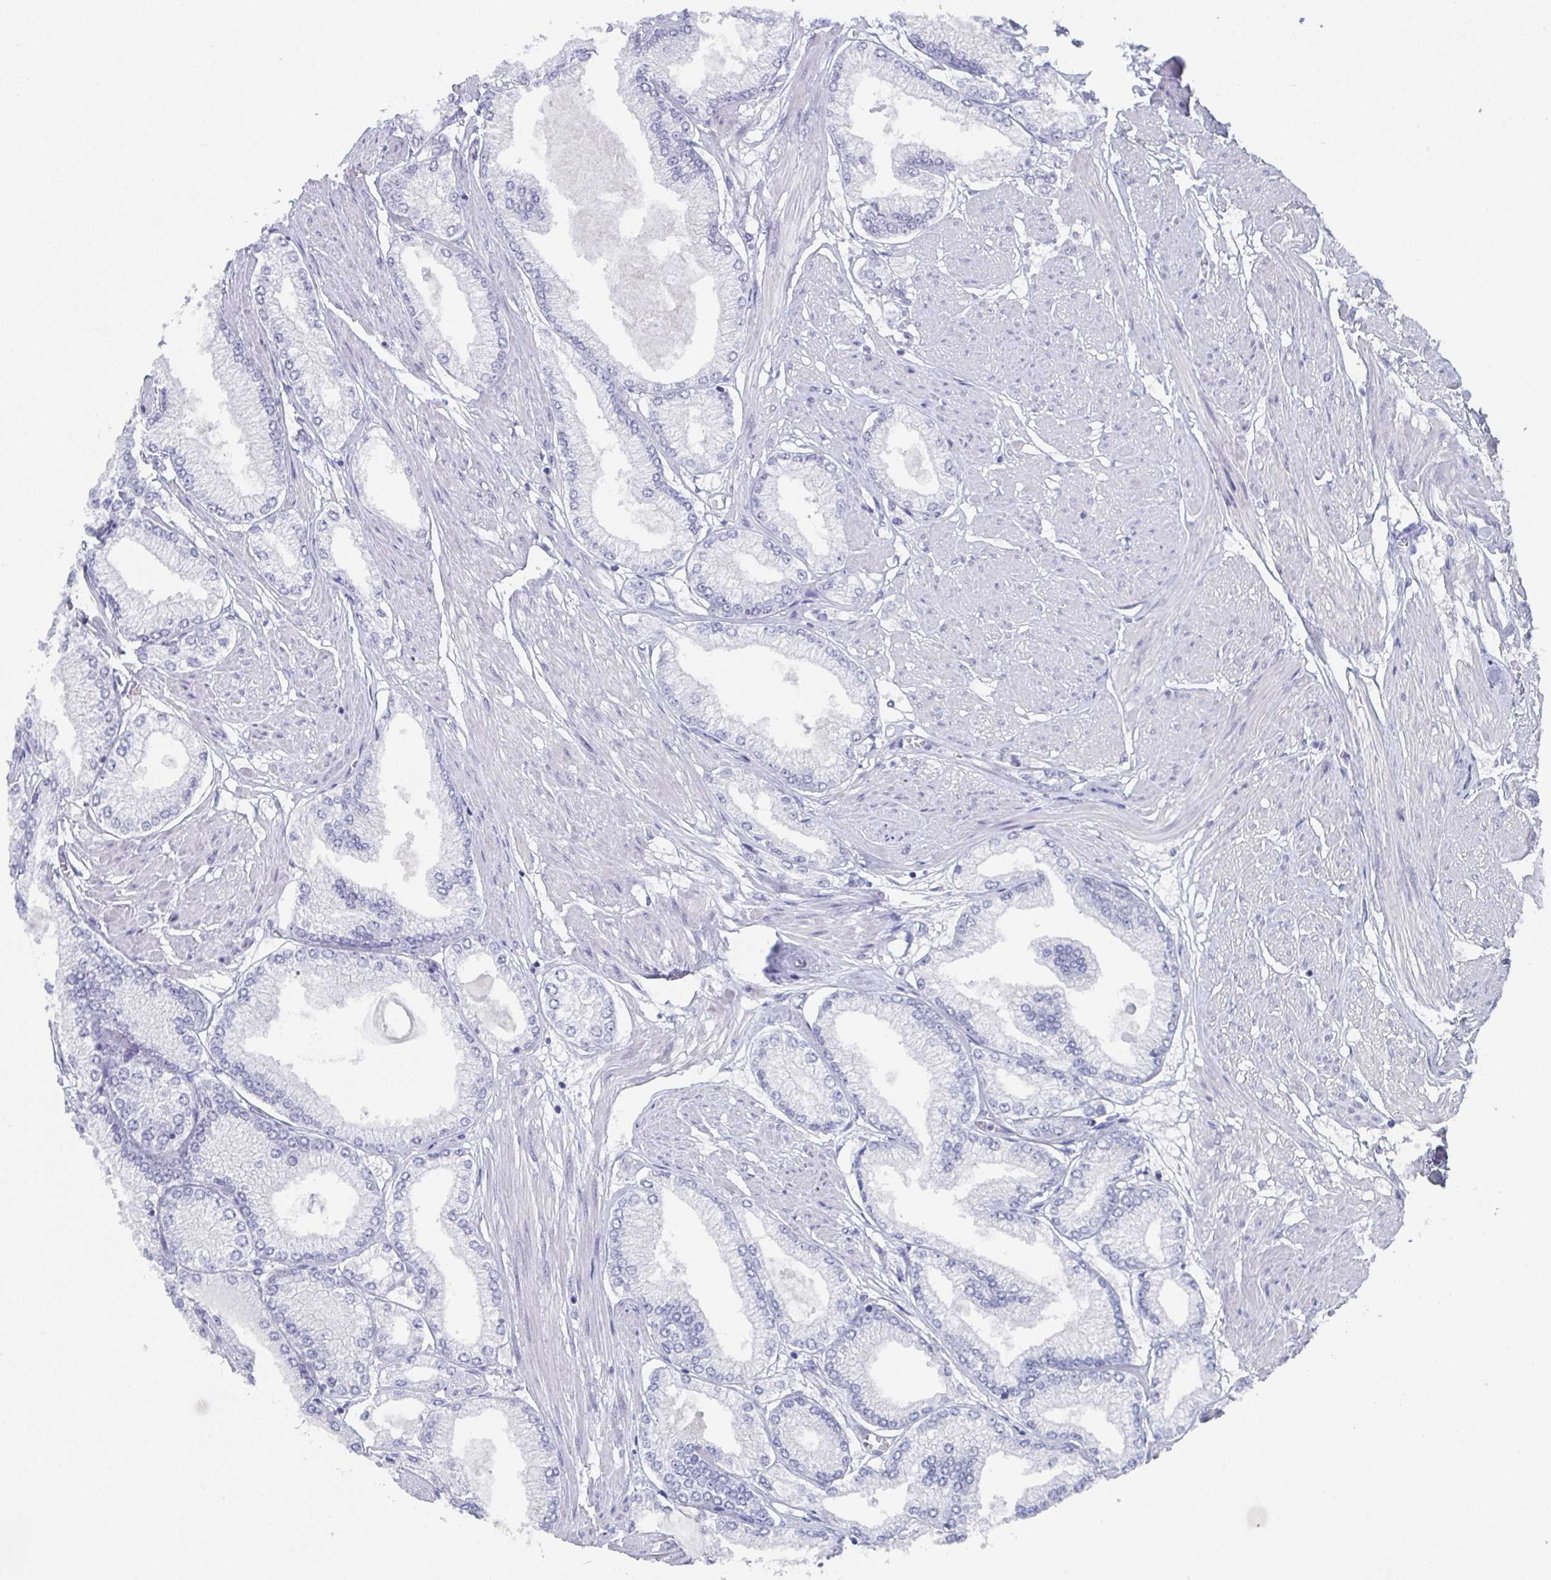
{"staining": {"intensity": "negative", "quantity": "none", "location": "none"}, "tissue": "prostate cancer", "cell_type": "Tumor cells", "image_type": "cancer", "snomed": [{"axis": "morphology", "description": "Adenocarcinoma, High grade"}, {"axis": "topography", "description": "Prostate"}], "caption": "Tumor cells show no significant protein staining in prostate cancer (high-grade adenocarcinoma). (DAB IHC with hematoxylin counter stain).", "gene": "DYDC2", "patient": {"sex": "male", "age": 68}}